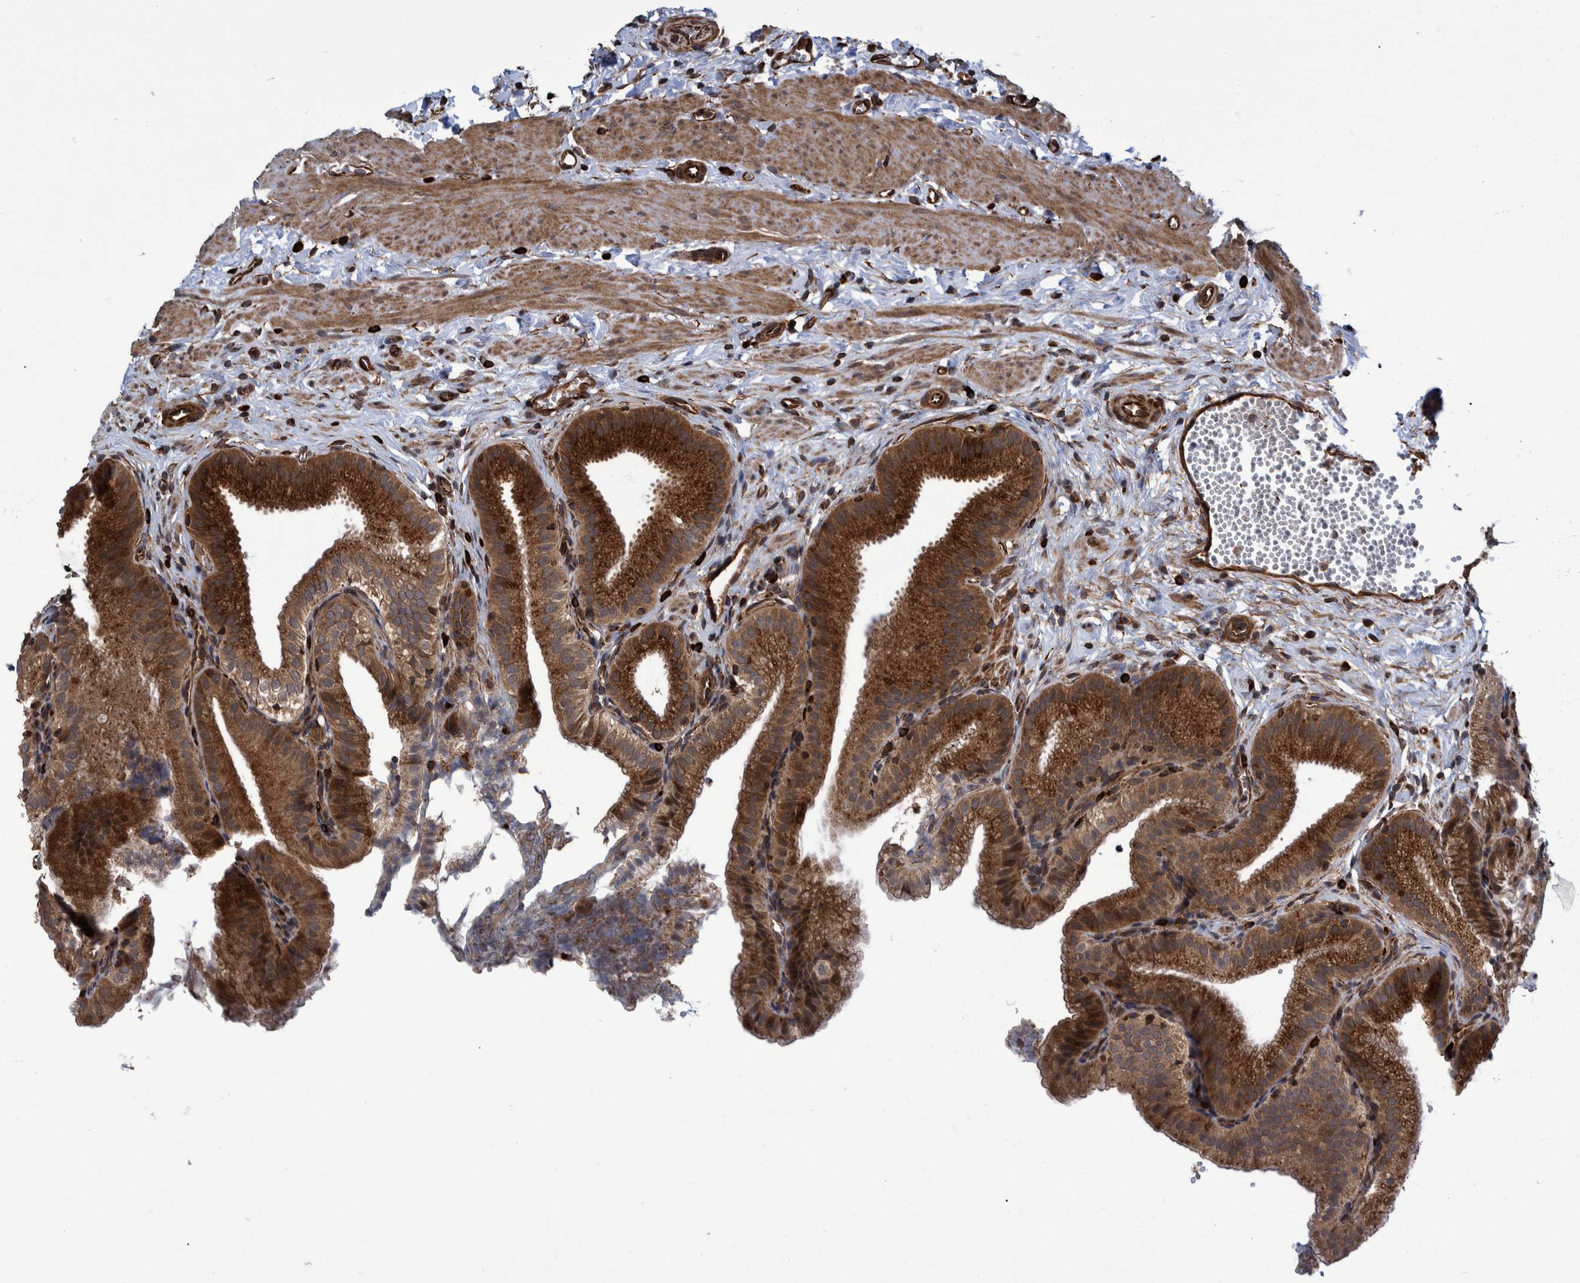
{"staining": {"intensity": "strong", "quantity": ">75%", "location": "cytoplasmic/membranous"}, "tissue": "gallbladder", "cell_type": "Glandular cells", "image_type": "normal", "snomed": [{"axis": "morphology", "description": "Normal tissue, NOS"}, {"axis": "topography", "description": "Gallbladder"}], "caption": "A high amount of strong cytoplasmic/membranous expression is appreciated in approximately >75% of glandular cells in benign gallbladder.", "gene": "TNFRSF10B", "patient": {"sex": "male", "age": 38}}